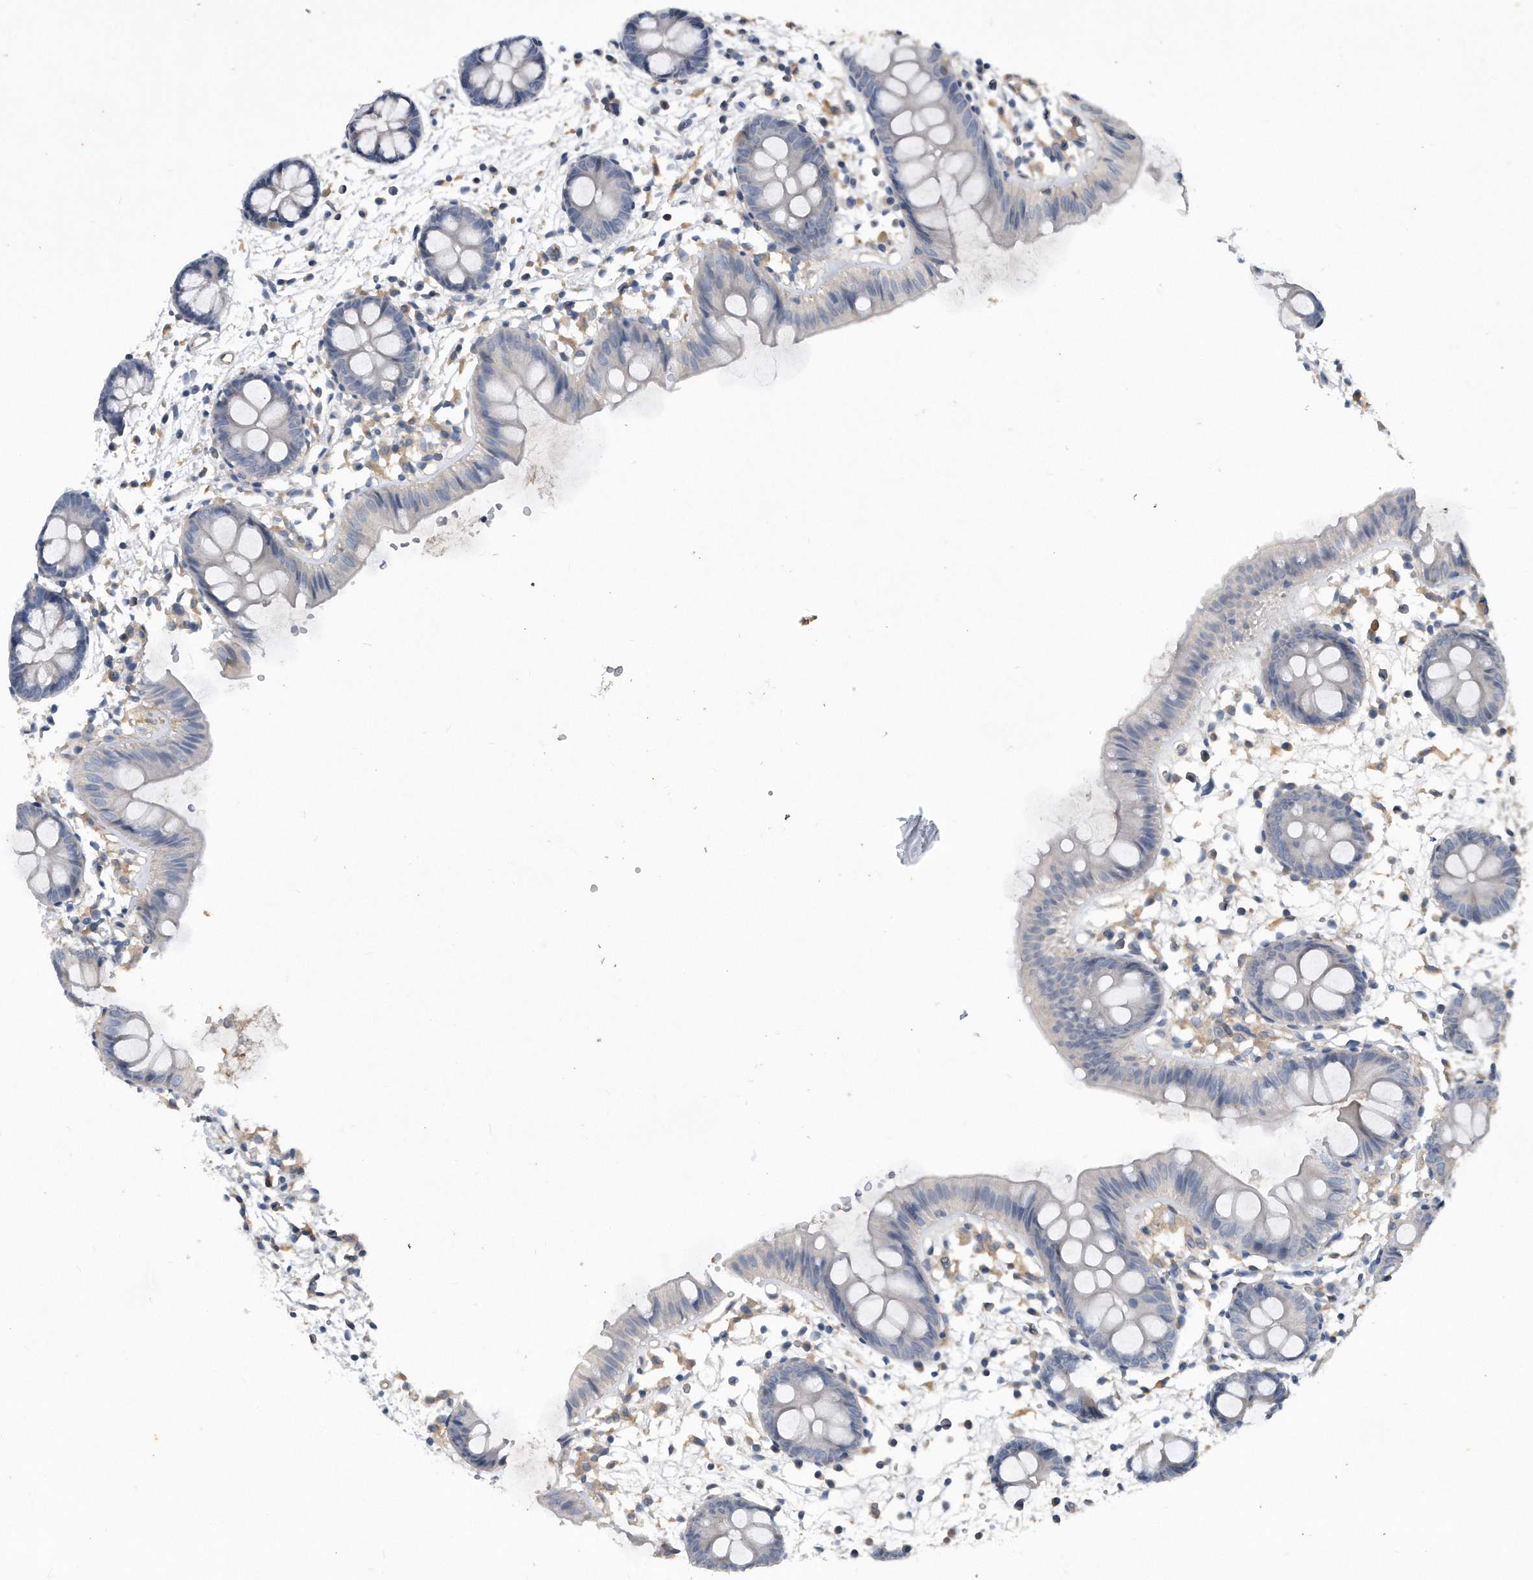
{"staining": {"intensity": "moderate", "quantity": ">75%", "location": "cytoplasmic/membranous"}, "tissue": "colon", "cell_type": "Endothelial cells", "image_type": "normal", "snomed": [{"axis": "morphology", "description": "Normal tissue, NOS"}, {"axis": "topography", "description": "Colon"}], "caption": "Human colon stained for a protein (brown) displays moderate cytoplasmic/membranous positive staining in about >75% of endothelial cells.", "gene": "HOMER3", "patient": {"sex": "male", "age": 56}}